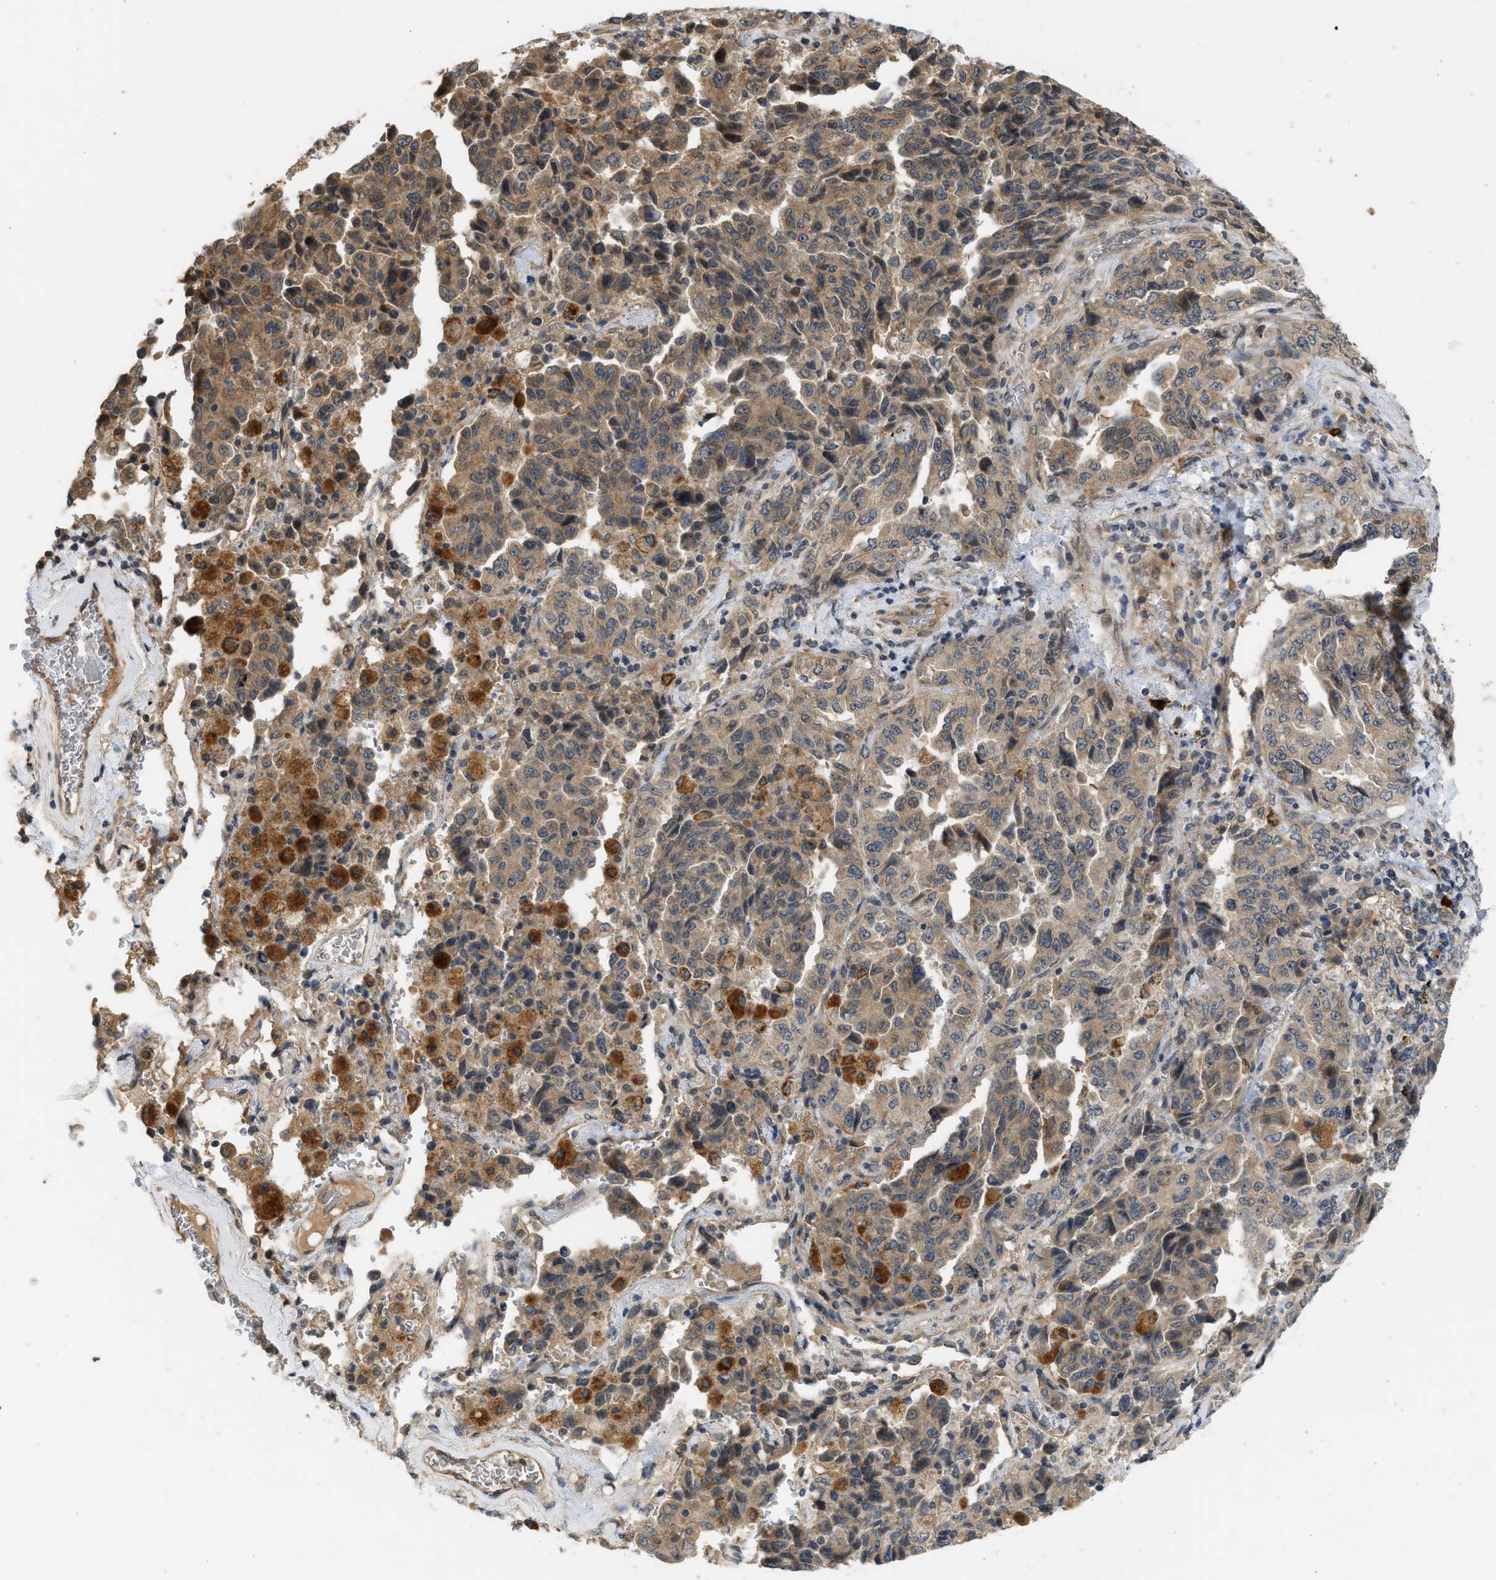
{"staining": {"intensity": "moderate", "quantity": ">75%", "location": "cytoplasmic/membranous"}, "tissue": "lung cancer", "cell_type": "Tumor cells", "image_type": "cancer", "snomed": [{"axis": "morphology", "description": "Adenocarcinoma, NOS"}, {"axis": "topography", "description": "Lung"}], "caption": "This is an image of immunohistochemistry (IHC) staining of lung cancer (adenocarcinoma), which shows moderate positivity in the cytoplasmic/membranous of tumor cells.", "gene": "ADCY8", "patient": {"sex": "female", "age": 51}}